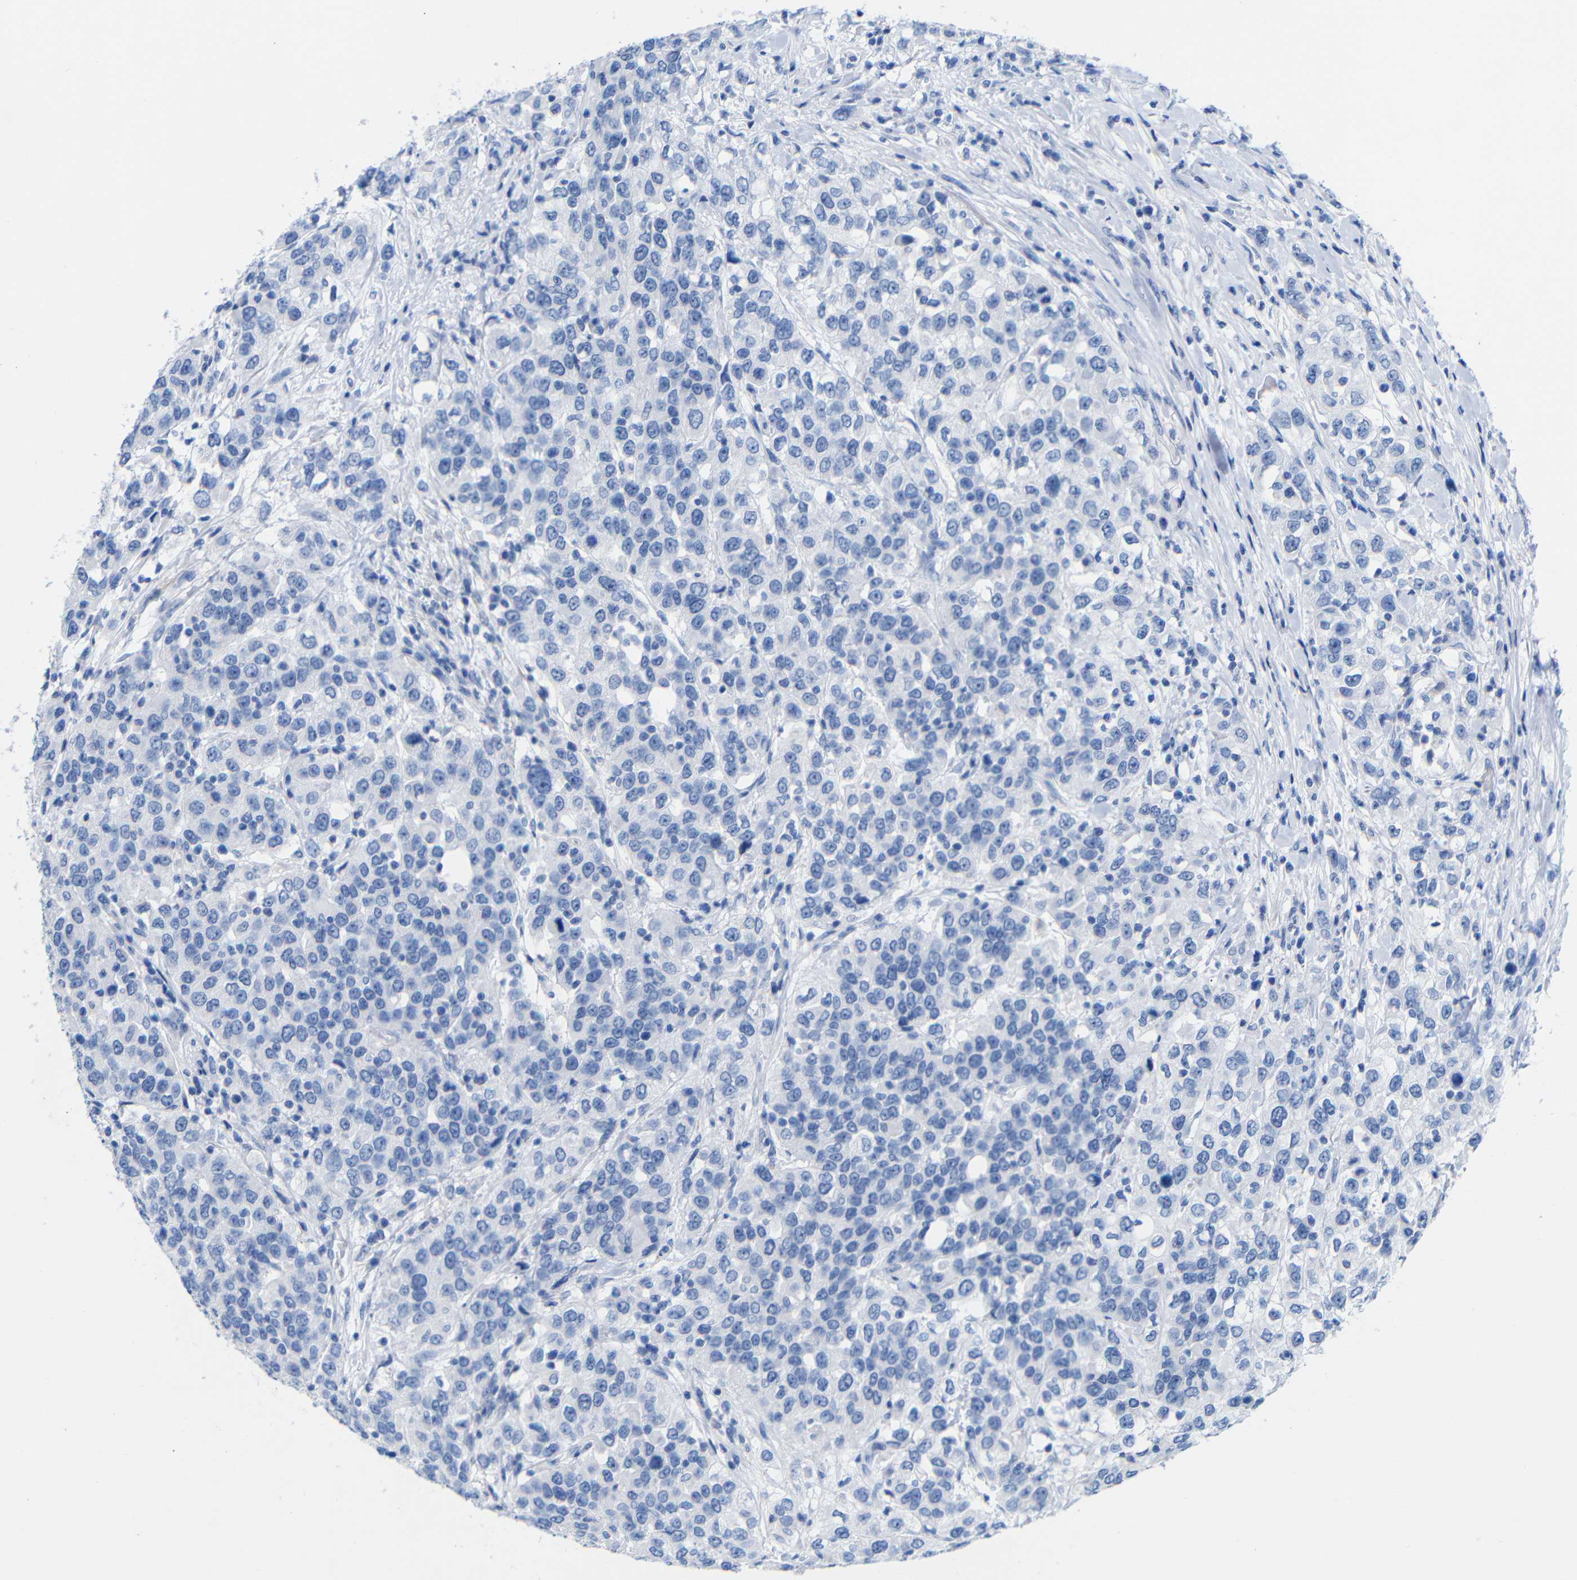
{"staining": {"intensity": "negative", "quantity": "none", "location": "none"}, "tissue": "urothelial cancer", "cell_type": "Tumor cells", "image_type": "cancer", "snomed": [{"axis": "morphology", "description": "Urothelial carcinoma, High grade"}, {"axis": "topography", "description": "Urinary bladder"}], "caption": "The micrograph shows no significant positivity in tumor cells of urothelial cancer.", "gene": "CGNL1", "patient": {"sex": "female", "age": 80}}